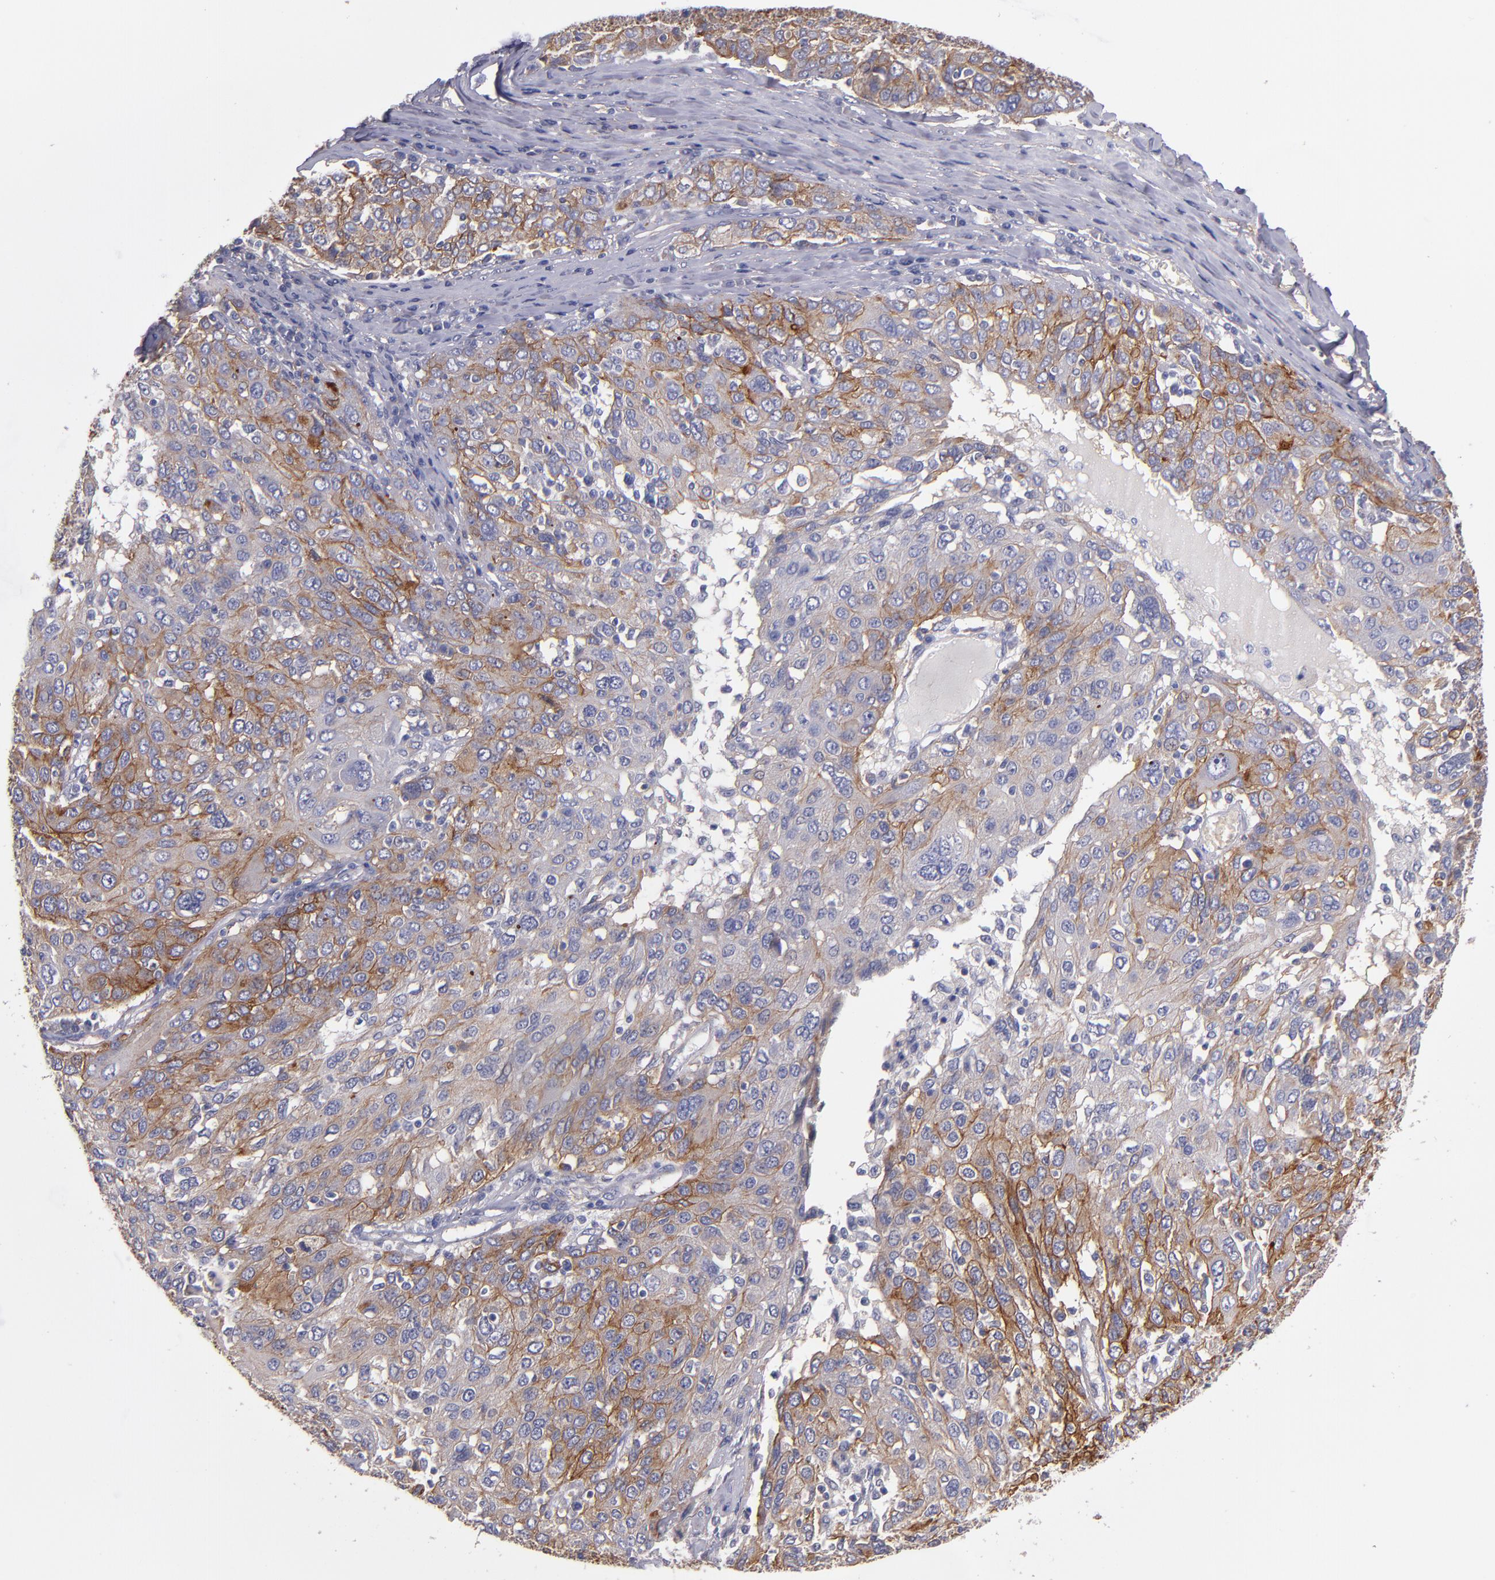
{"staining": {"intensity": "moderate", "quantity": ">75%", "location": "cytoplasmic/membranous"}, "tissue": "ovarian cancer", "cell_type": "Tumor cells", "image_type": "cancer", "snomed": [{"axis": "morphology", "description": "Carcinoma, endometroid"}, {"axis": "topography", "description": "Ovary"}], "caption": "A photomicrograph of human endometroid carcinoma (ovarian) stained for a protein shows moderate cytoplasmic/membranous brown staining in tumor cells.", "gene": "PLSCR4", "patient": {"sex": "female", "age": 50}}